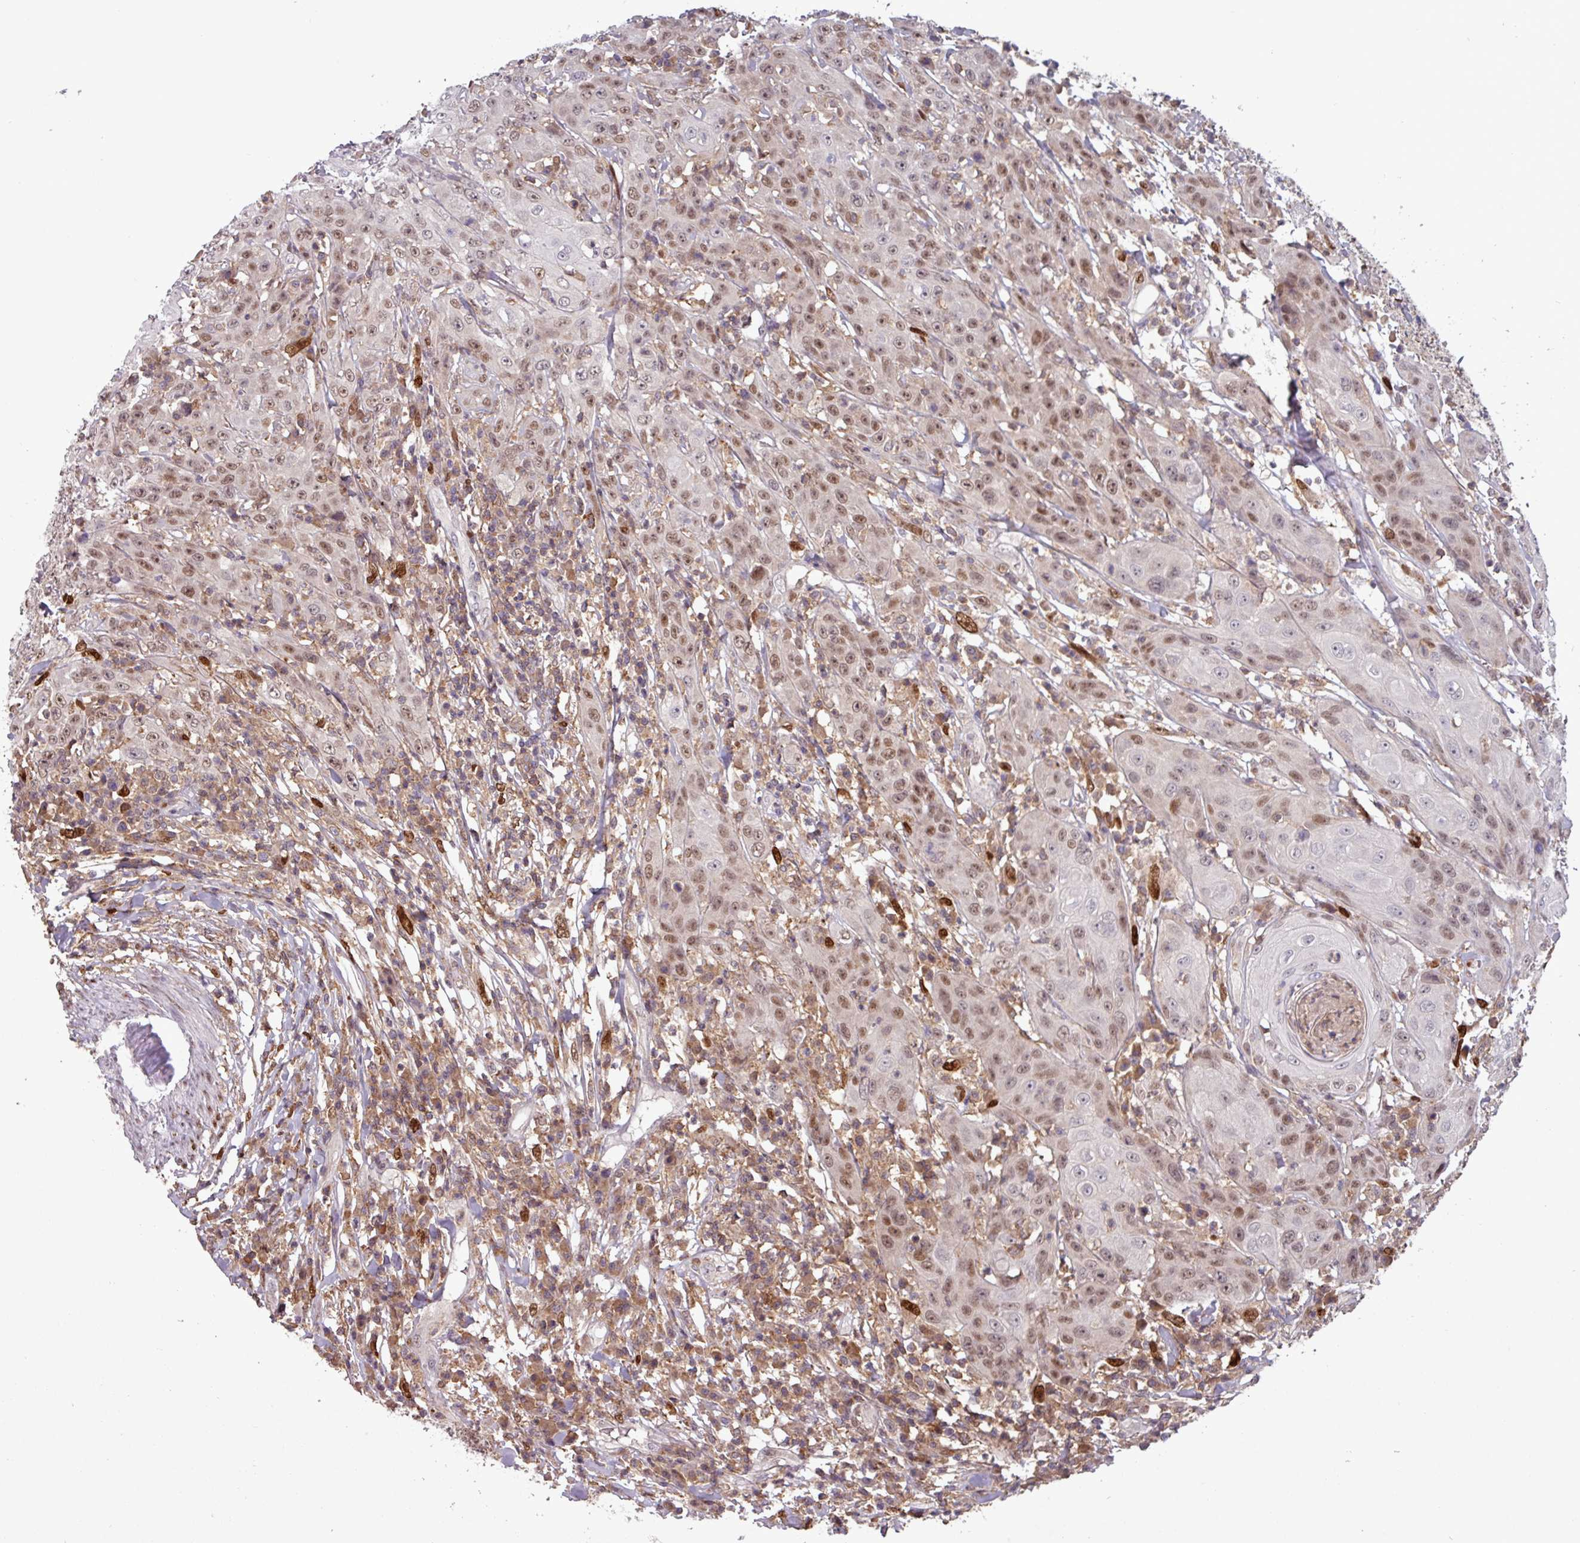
{"staining": {"intensity": "moderate", "quantity": ">75%", "location": "nuclear"}, "tissue": "head and neck cancer", "cell_type": "Tumor cells", "image_type": "cancer", "snomed": [{"axis": "morphology", "description": "Squamous cell carcinoma, NOS"}, {"axis": "topography", "description": "Skin"}, {"axis": "topography", "description": "Head-Neck"}], "caption": "Head and neck cancer stained for a protein (brown) displays moderate nuclear positive expression in approximately >75% of tumor cells.", "gene": "PRRX1", "patient": {"sex": "male", "age": 80}}